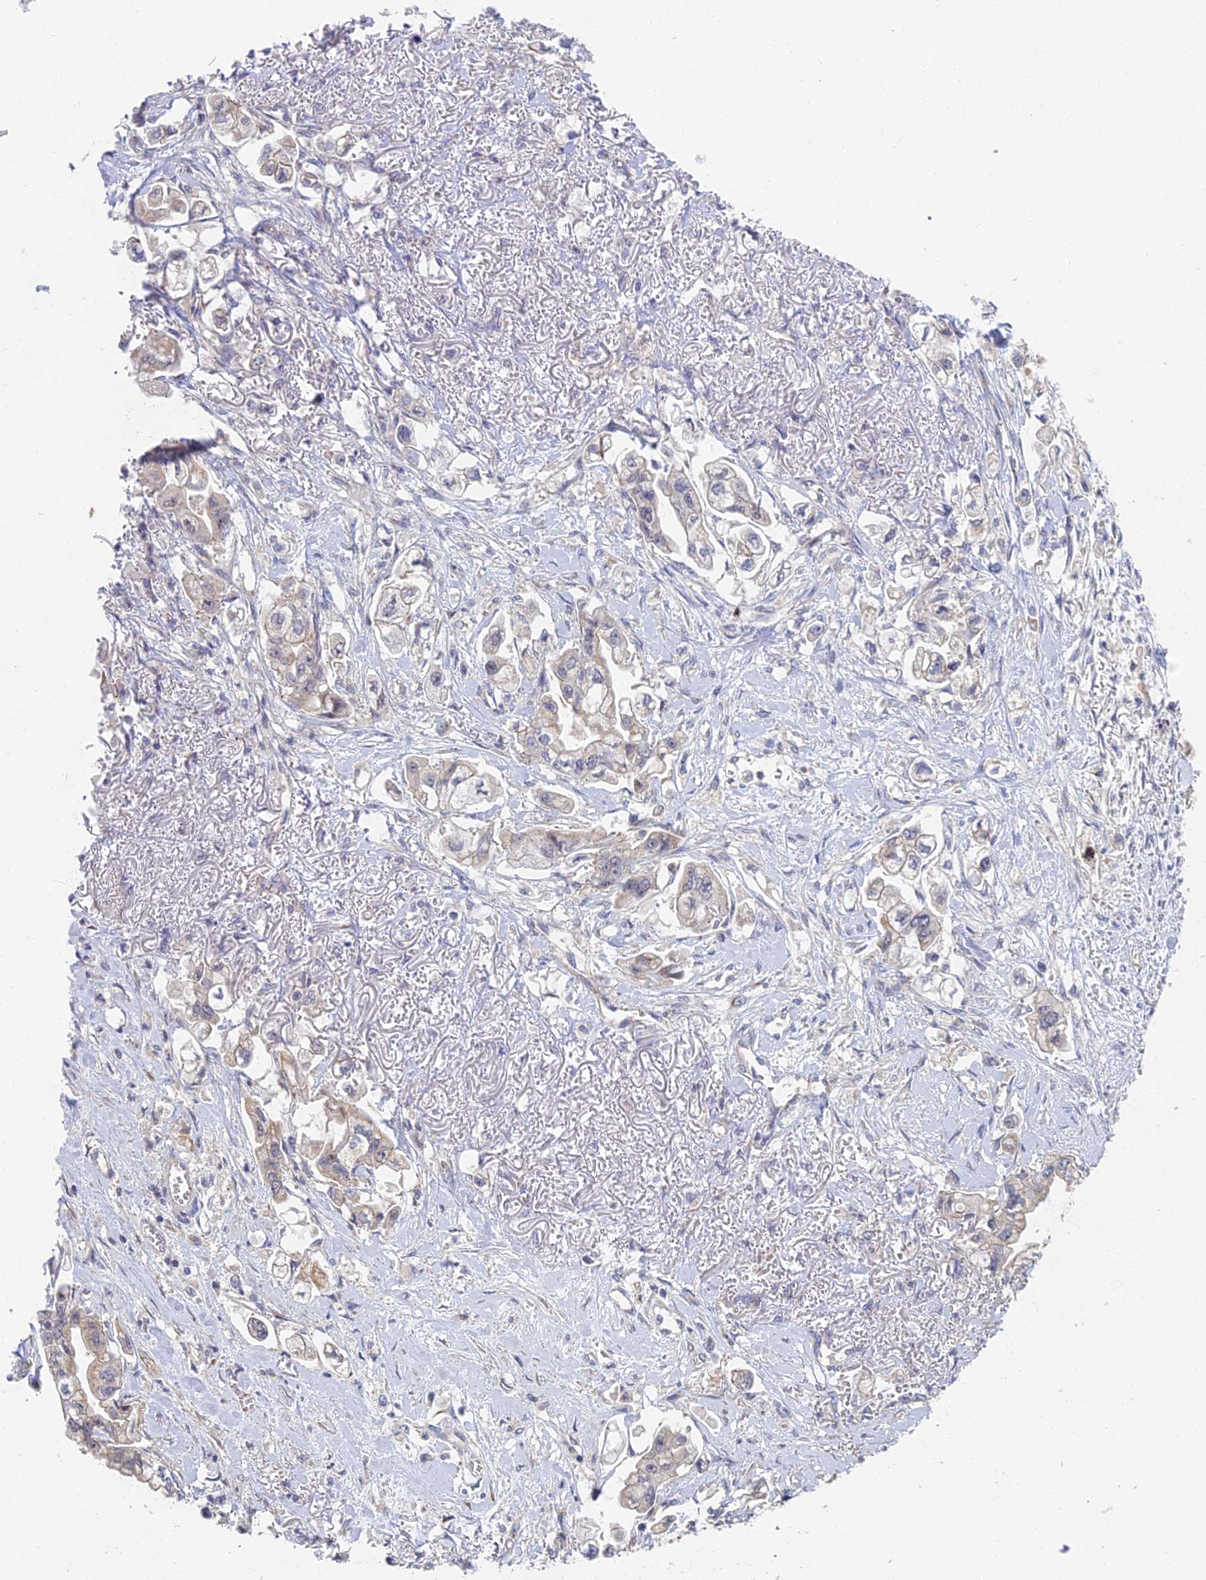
{"staining": {"intensity": "negative", "quantity": "none", "location": "none"}, "tissue": "stomach cancer", "cell_type": "Tumor cells", "image_type": "cancer", "snomed": [{"axis": "morphology", "description": "Adenocarcinoma, NOS"}, {"axis": "topography", "description": "Stomach"}], "caption": "This is an immunohistochemistry (IHC) micrograph of adenocarcinoma (stomach). There is no positivity in tumor cells.", "gene": "GPATCH1", "patient": {"sex": "male", "age": 62}}